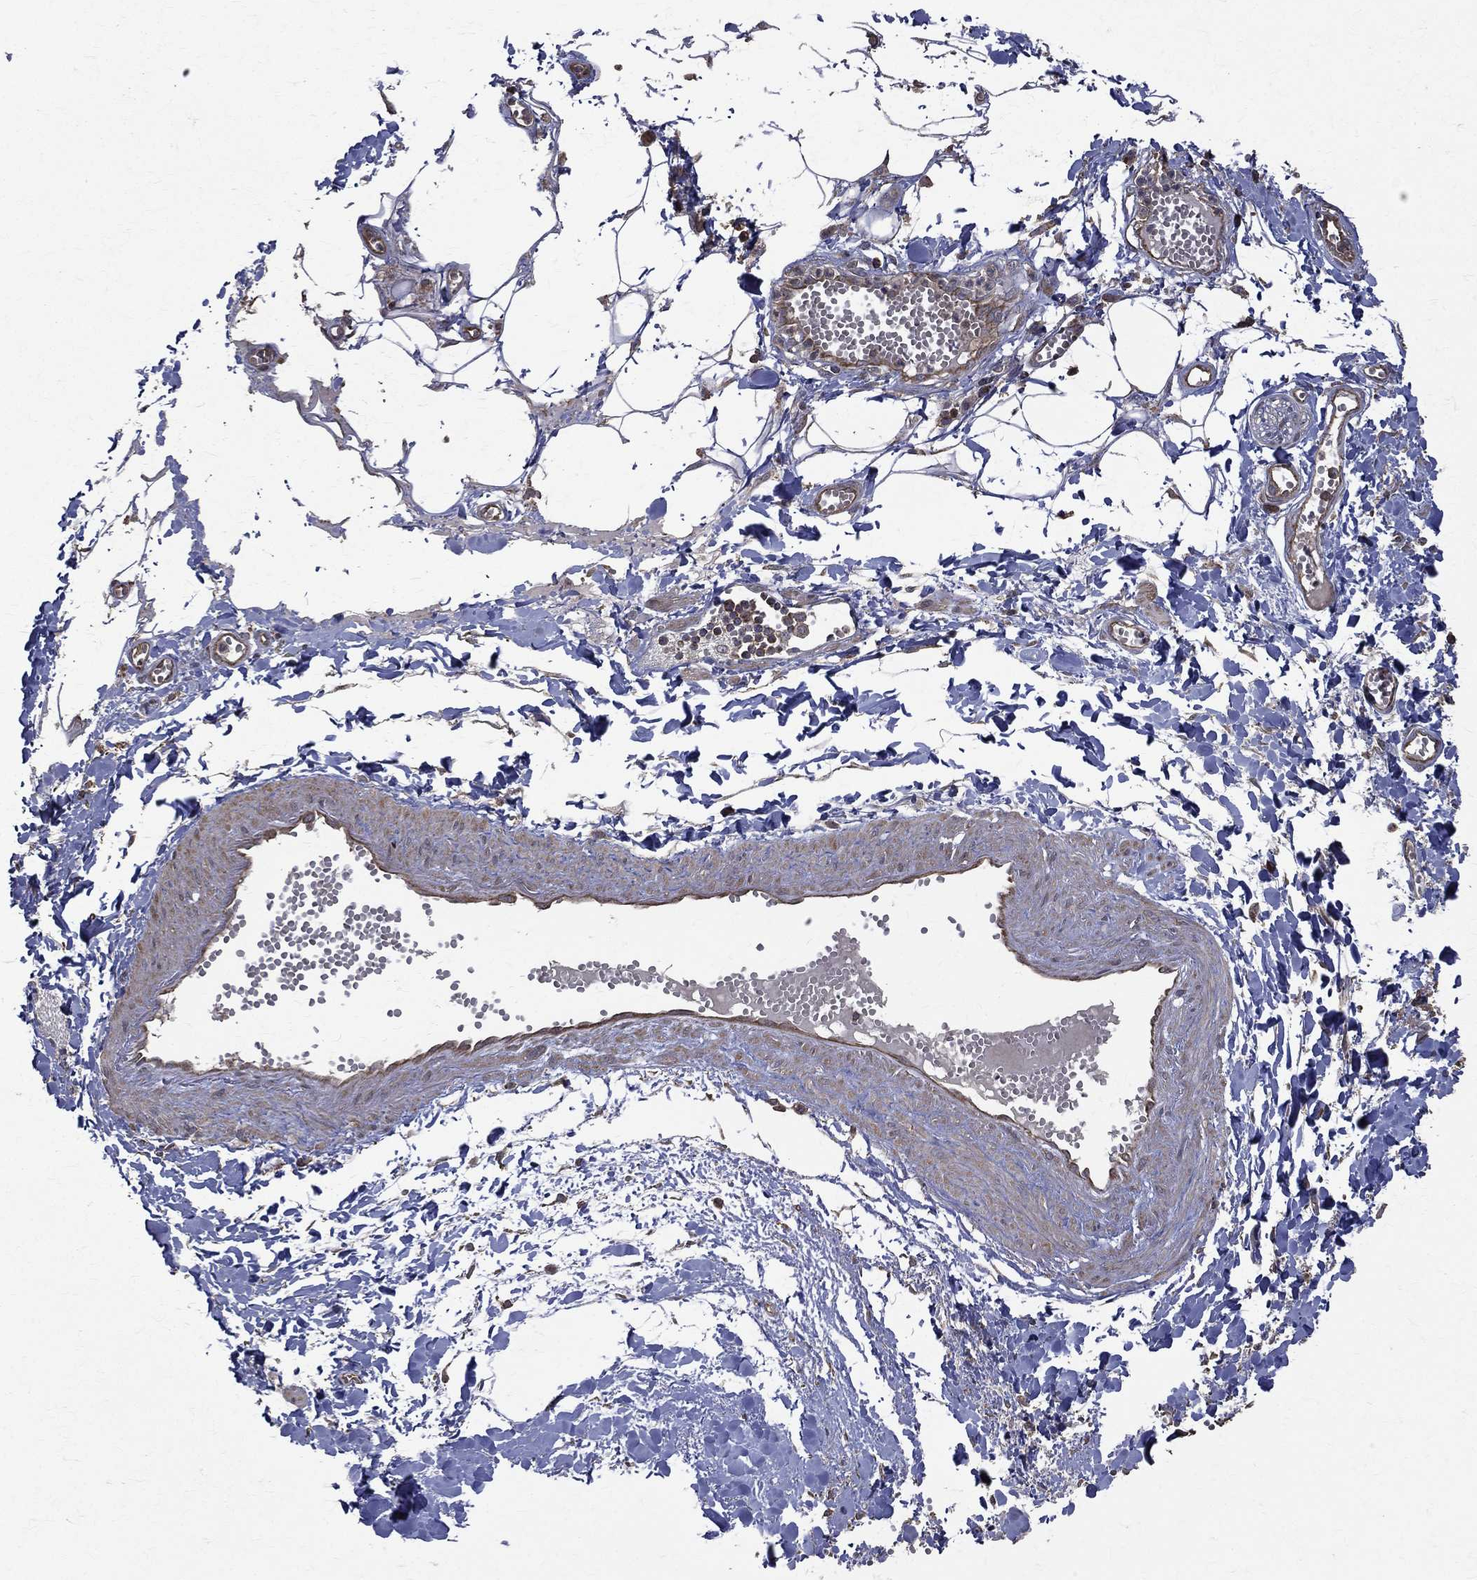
{"staining": {"intensity": "negative", "quantity": "none", "location": "none"}, "tissue": "adipose tissue", "cell_type": "Adipocytes", "image_type": "normal", "snomed": [{"axis": "morphology", "description": "Normal tissue, NOS"}, {"axis": "morphology", "description": "Squamous cell carcinoma, NOS"}, {"axis": "topography", "description": "Cartilage tissue"}, {"axis": "topography", "description": "Lung"}], "caption": "This is a histopathology image of immunohistochemistry (IHC) staining of benign adipose tissue, which shows no staining in adipocytes. (Stains: DAB IHC with hematoxylin counter stain, Microscopy: brightfield microscopy at high magnification).", "gene": "RPGR", "patient": {"sex": "male", "age": 66}}